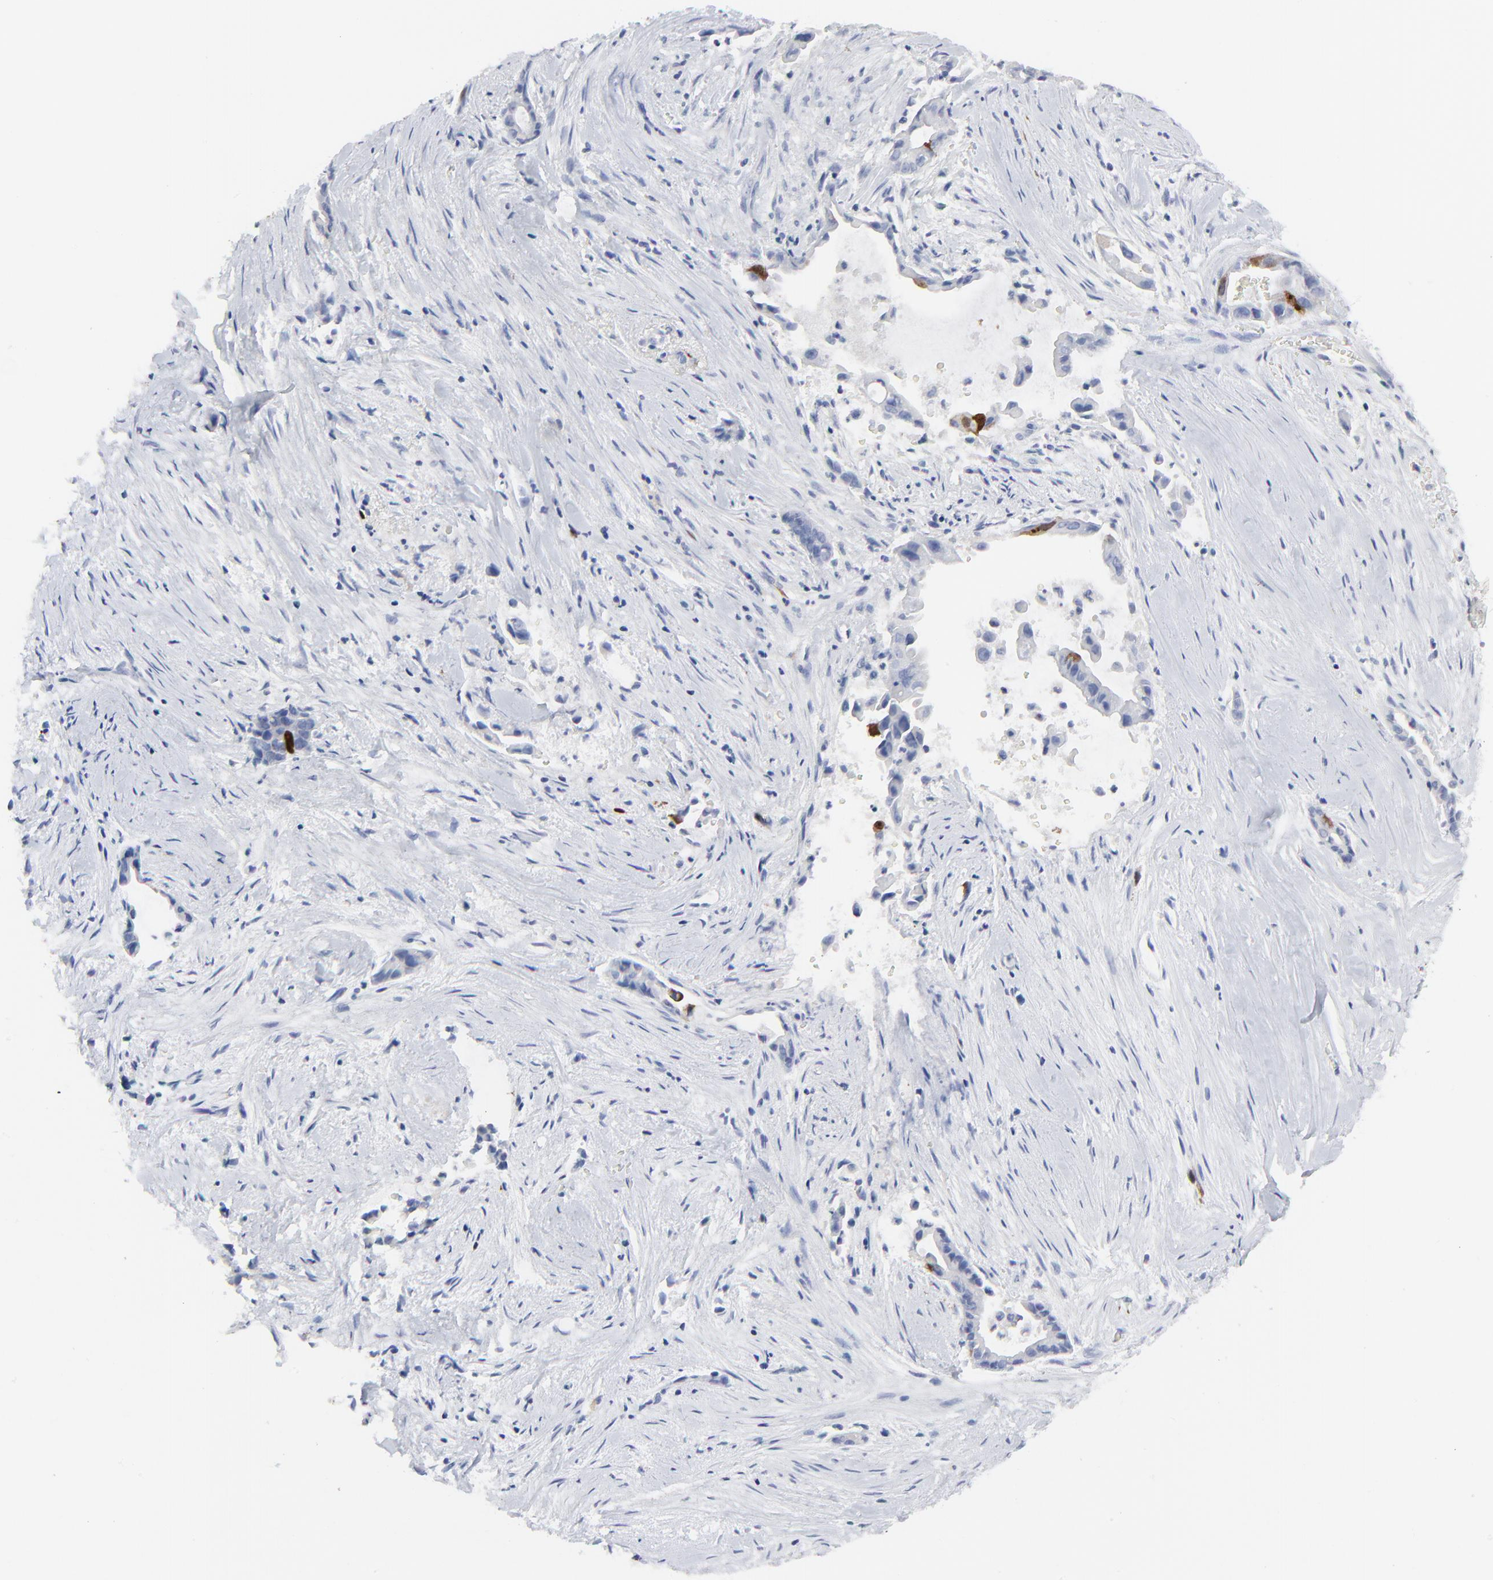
{"staining": {"intensity": "strong", "quantity": "<25%", "location": "cytoplasmic/membranous,nuclear"}, "tissue": "liver cancer", "cell_type": "Tumor cells", "image_type": "cancer", "snomed": [{"axis": "morphology", "description": "Cholangiocarcinoma"}, {"axis": "topography", "description": "Liver"}], "caption": "Liver cholangiocarcinoma stained with DAB (3,3'-diaminobenzidine) immunohistochemistry displays medium levels of strong cytoplasmic/membranous and nuclear expression in approximately <25% of tumor cells.", "gene": "CDK1", "patient": {"sex": "female", "age": 55}}